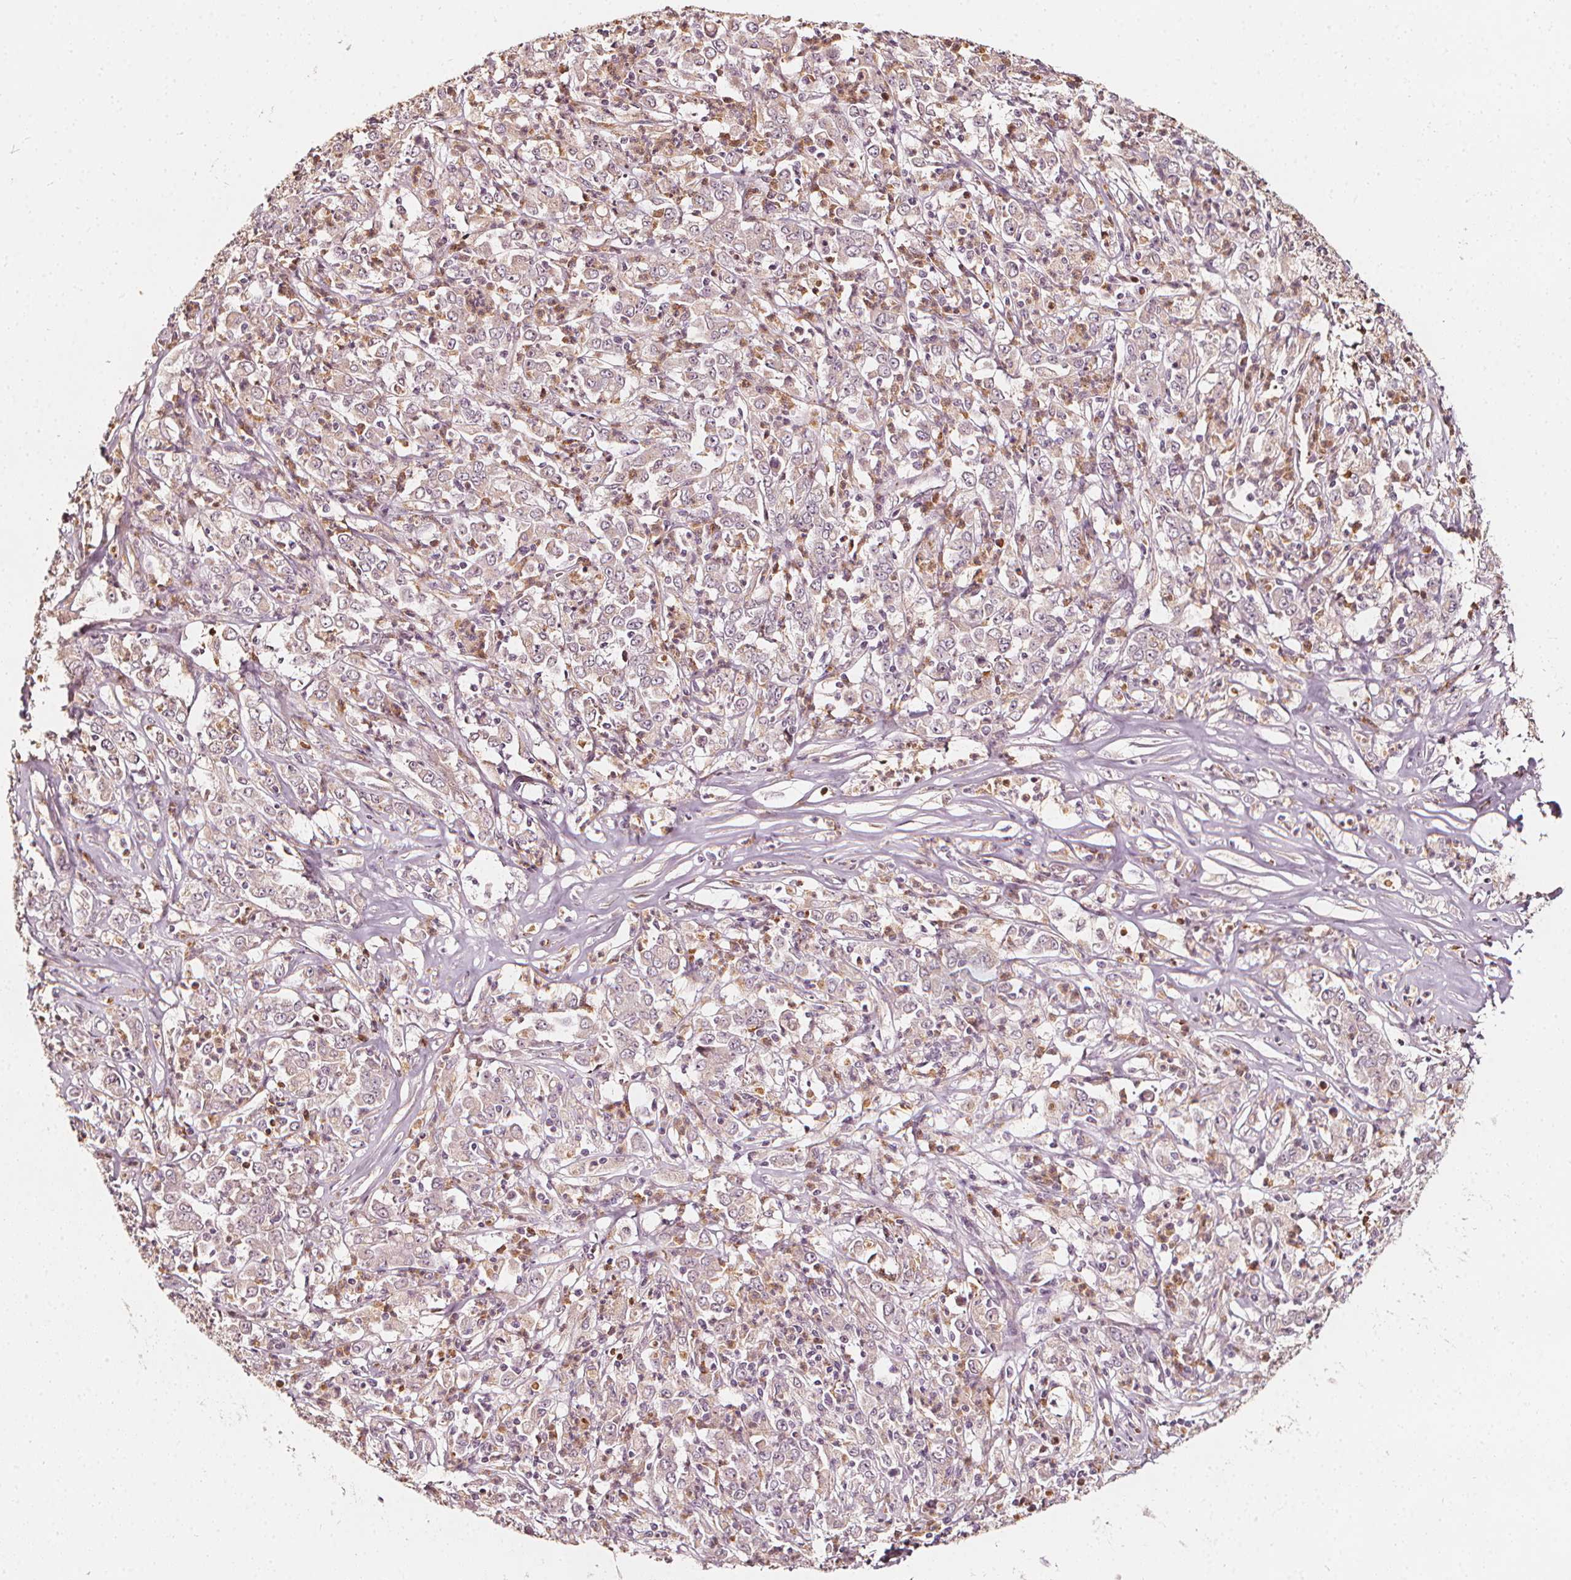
{"staining": {"intensity": "negative", "quantity": "none", "location": "none"}, "tissue": "stomach cancer", "cell_type": "Tumor cells", "image_type": "cancer", "snomed": [{"axis": "morphology", "description": "Adenocarcinoma, NOS"}, {"axis": "topography", "description": "Stomach, lower"}], "caption": "Photomicrograph shows no significant protein expression in tumor cells of adenocarcinoma (stomach).", "gene": "NPC1L1", "patient": {"sex": "female", "age": 71}}